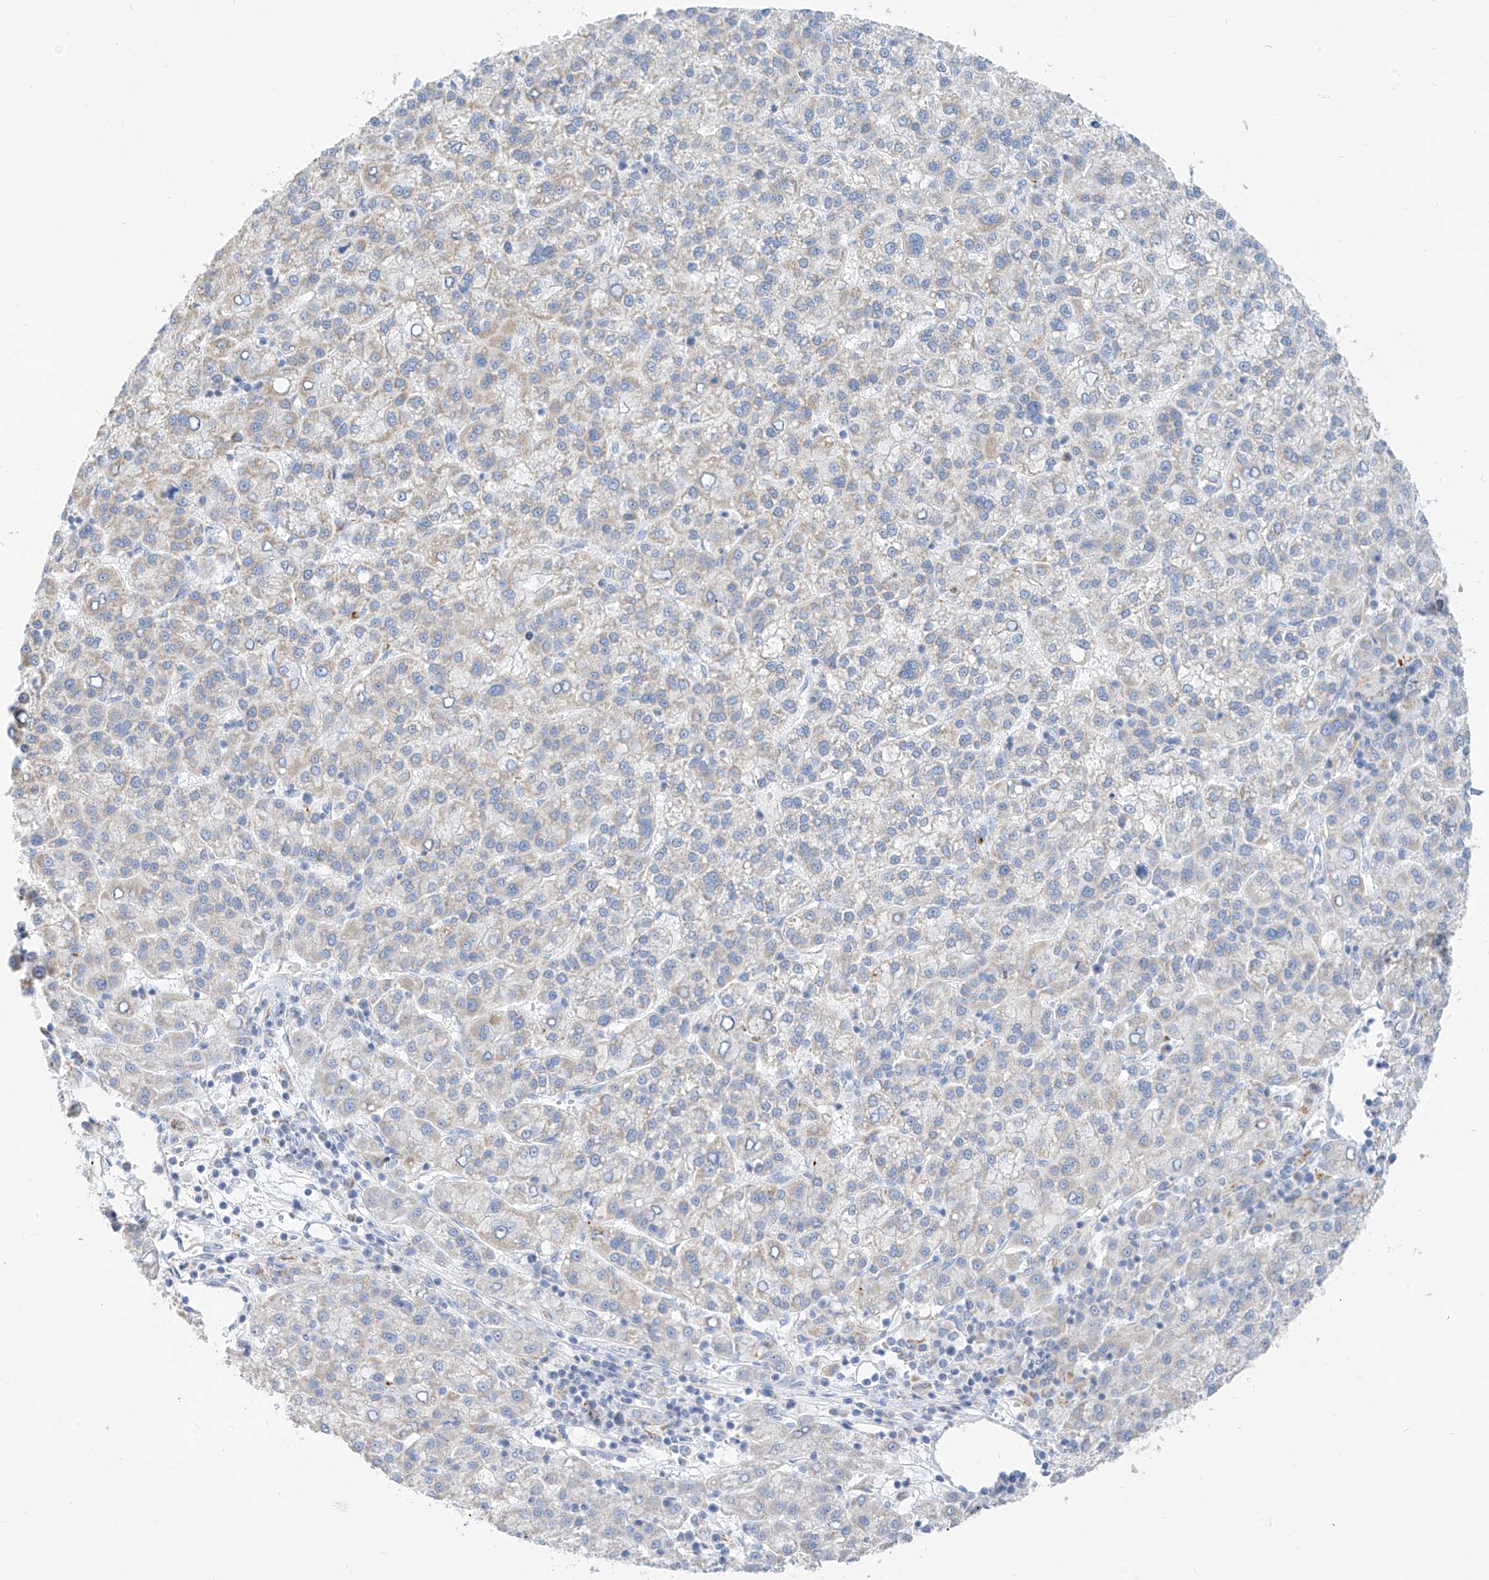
{"staining": {"intensity": "weak", "quantity": "<25%", "location": "cytoplasmic/membranous"}, "tissue": "liver cancer", "cell_type": "Tumor cells", "image_type": "cancer", "snomed": [{"axis": "morphology", "description": "Carcinoma, Hepatocellular, NOS"}, {"axis": "topography", "description": "Liver"}], "caption": "Immunohistochemical staining of hepatocellular carcinoma (liver) demonstrates no significant staining in tumor cells.", "gene": "ZNF404", "patient": {"sex": "female", "age": 58}}